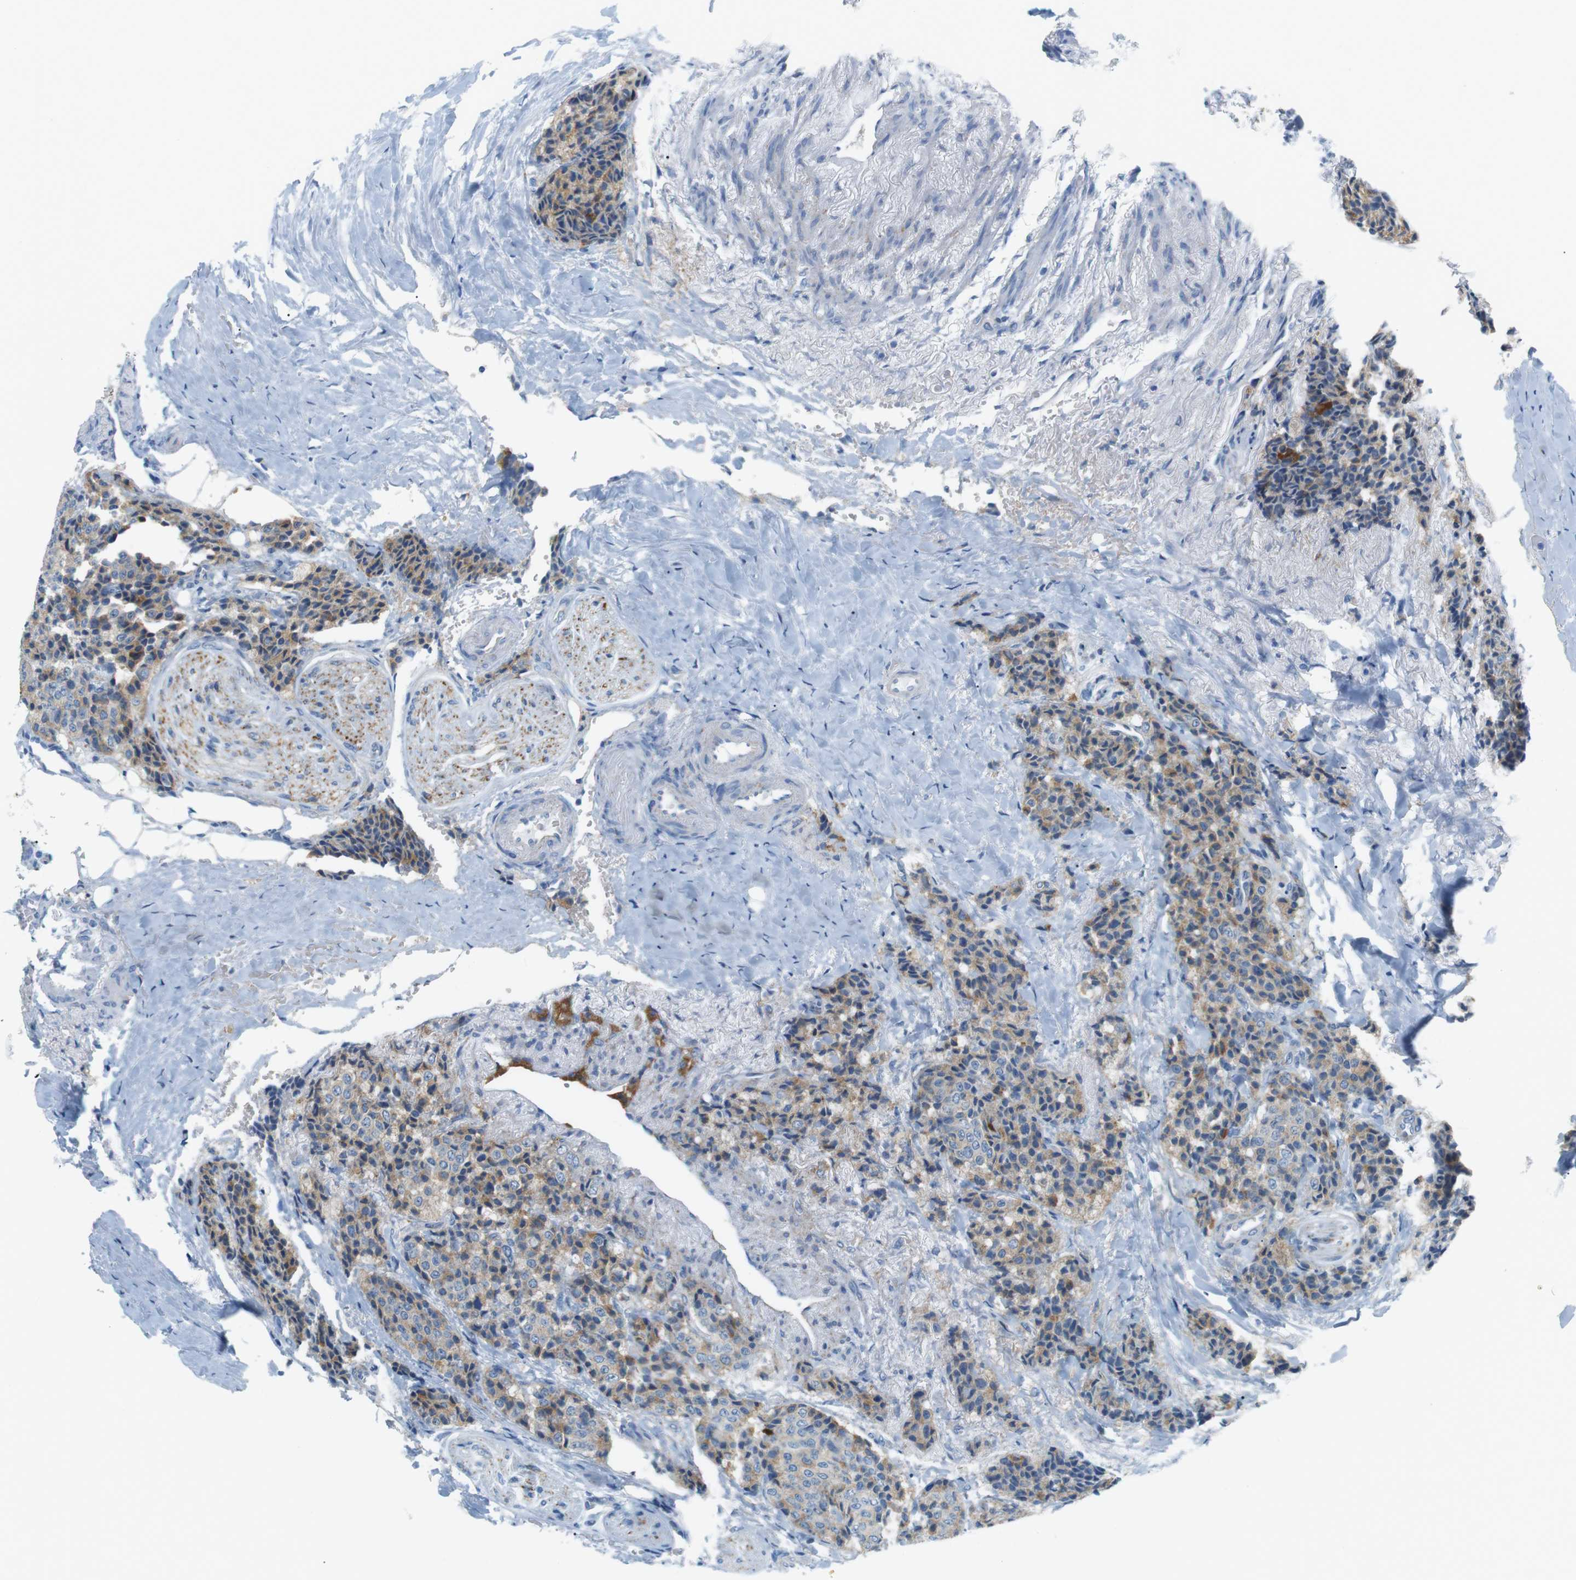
{"staining": {"intensity": "moderate", "quantity": "25%-75%", "location": "cytoplasmic/membranous"}, "tissue": "carcinoid", "cell_type": "Tumor cells", "image_type": "cancer", "snomed": [{"axis": "morphology", "description": "Carcinoid, malignant, NOS"}, {"axis": "topography", "description": "Colon"}], "caption": "Immunohistochemistry micrograph of human malignant carcinoid stained for a protein (brown), which displays medium levels of moderate cytoplasmic/membranous positivity in about 25%-75% of tumor cells.", "gene": "VAMP1", "patient": {"sex": "female", "age": 61}}